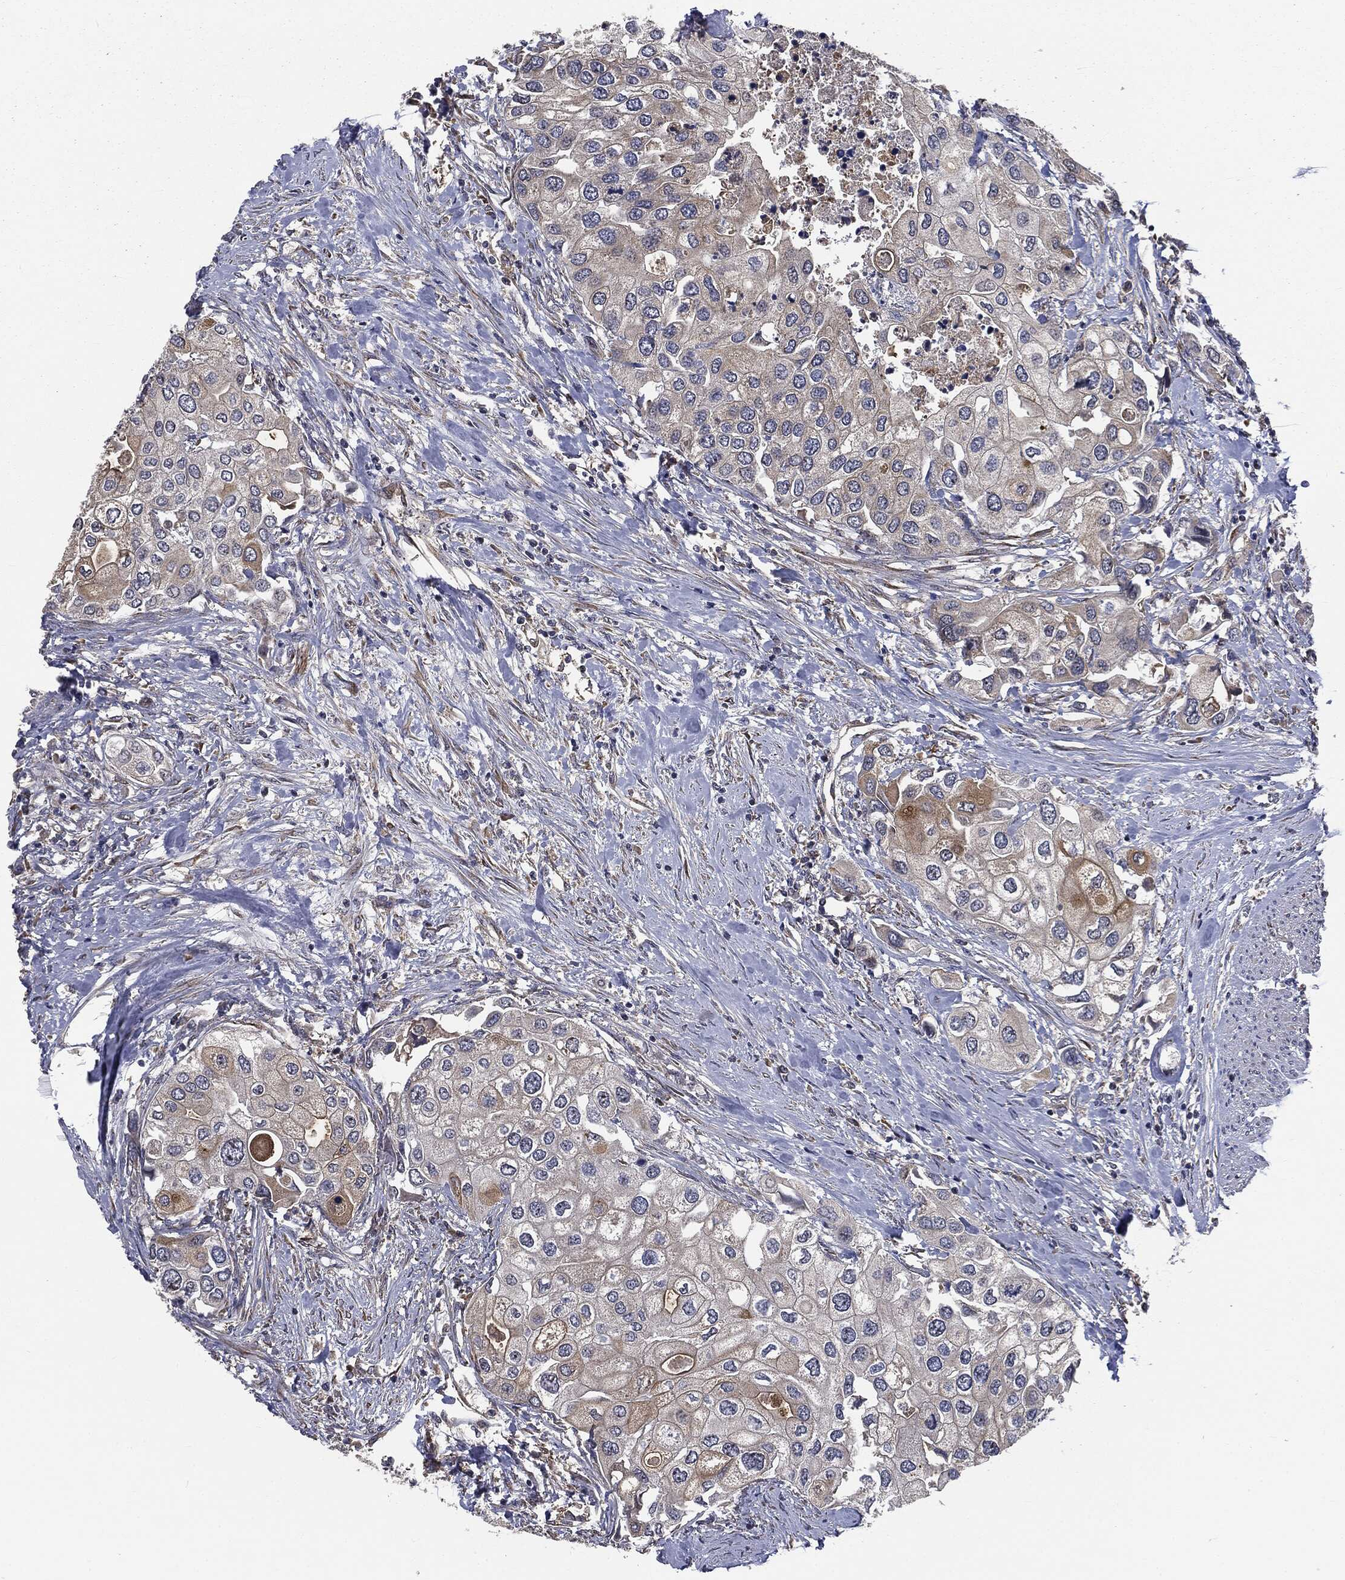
{"staining": {"intensity": "weak", "quantity": "<25%", "location": "cytoplasmic/membranous"}, "tissue": "urothelial cancer", "cell_type": "Tumor cells", "image_type": "cancer", "snomed": [{"axis": "morphology", "description": "Urothelial carcinoma, High grade"}, {"axis": "topography", "description": "Urinary bladder"}], "caption": "High magnification brightfield microscopy of urothelial carcinoma (high-grade) stained with DAB (3,3'-diaminobenzidine) (brown) and counterstained with hematoxylin (blue): tumor cells show no significant expression.", "gene": "TRMT1L", "patient": {"sex": "male", "age": 64}}